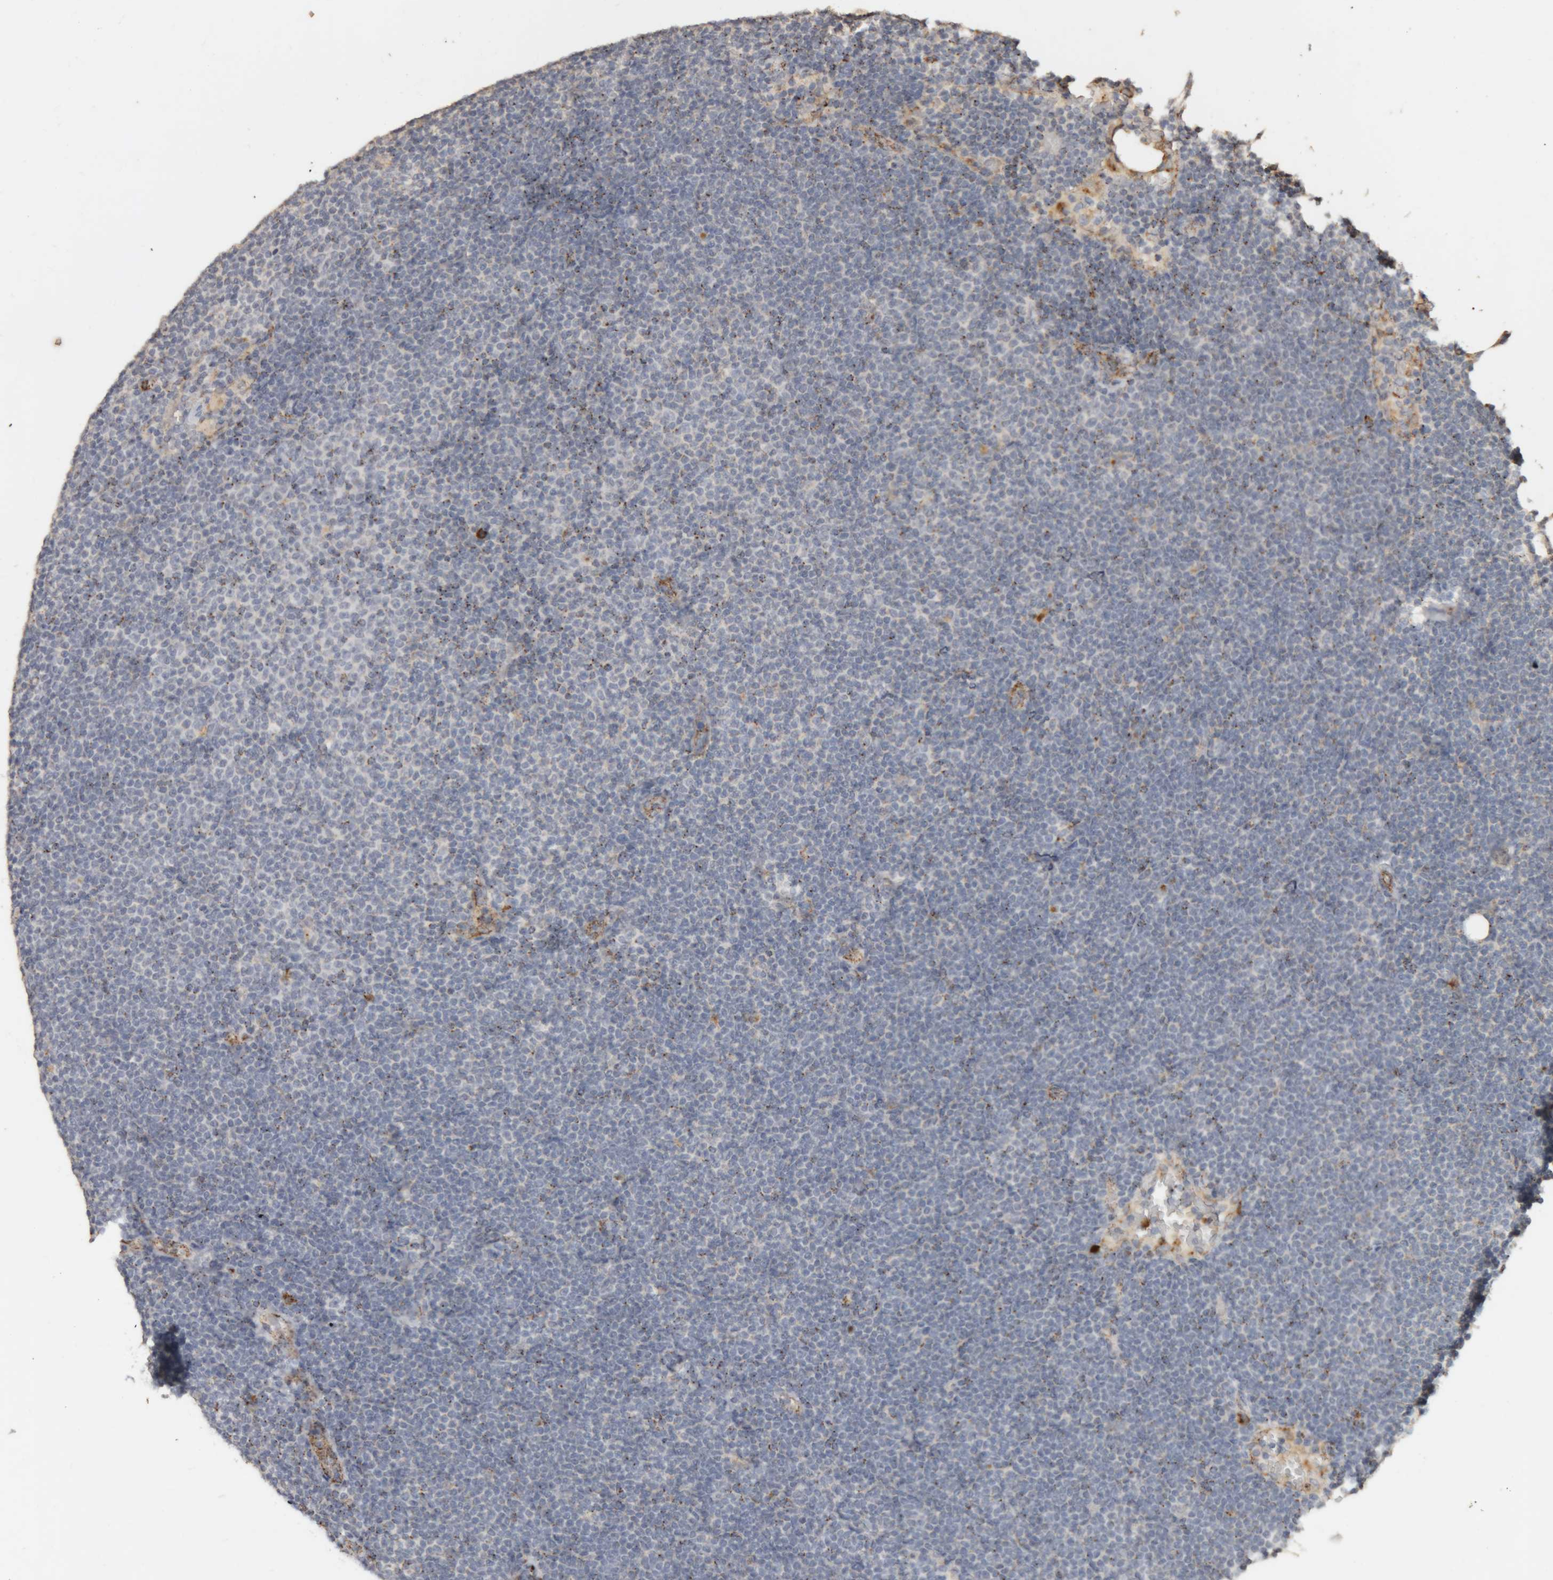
{"staining": {"intensity": "negative", "quantity": "none", "location": "none"}, "tissue": "lymphoma", "cell_type": "Tumor cells", "image_type": "cancer", "snomed": [{"axis": "morphology", "description": "Malignant lymphoma, non-Hodgkin's type, Low grade"}, {"axis": "topography", "description": "Lymph node"}], "caption": "Immunohistochemistry (IHC) image of neoplastic tissue: human lymphoma stained with DAB shows no significant protein positivity in tumor cells.", "gene": "ARSA", "patient": {"sex": "female", "age": 53}}